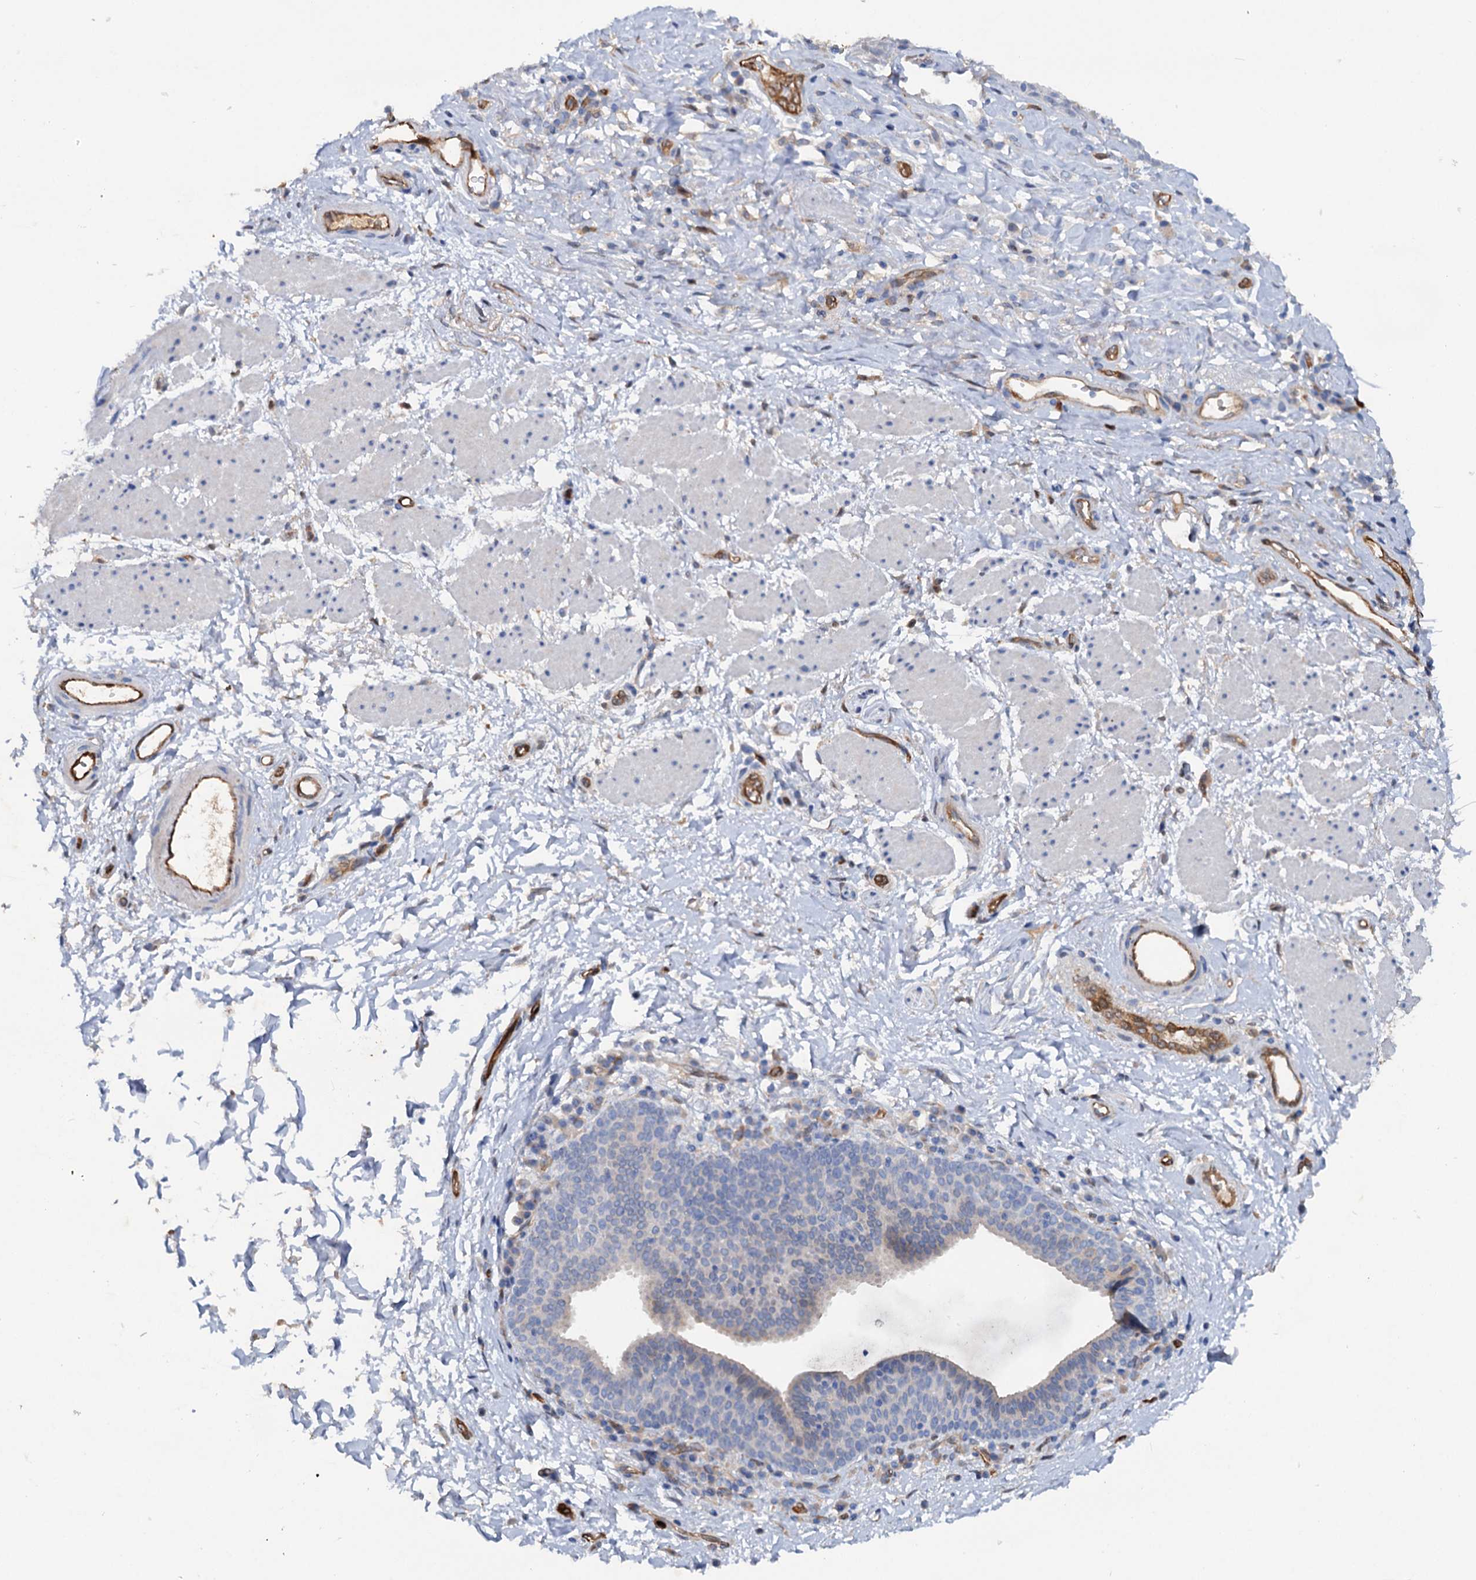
{"staining": {"intensity": "negative", "quantity": "none", "location": "none"}, "tissue": "esophagus", "cell_type": "Squamous epithelial cells", "image_type": "normal", "snomed": [{"axis": "morphology", "description": "Normal tissue, NOS"}, {"axis": "topography", "description": "Esophagus"}], "caption": "Immunohistochemistry (IHC) of normal human esophagus shows no positivity in squamous epithelial cells. The staining was performed using DAB (3,3'-diaminobenzidine) to visualize the protein expression in brown, while the nuclei were stained in blue with hematoxylin (Magnification: 20x).", "gene": "IL17RD", "patient": {"sex": "female", "age": 61}}